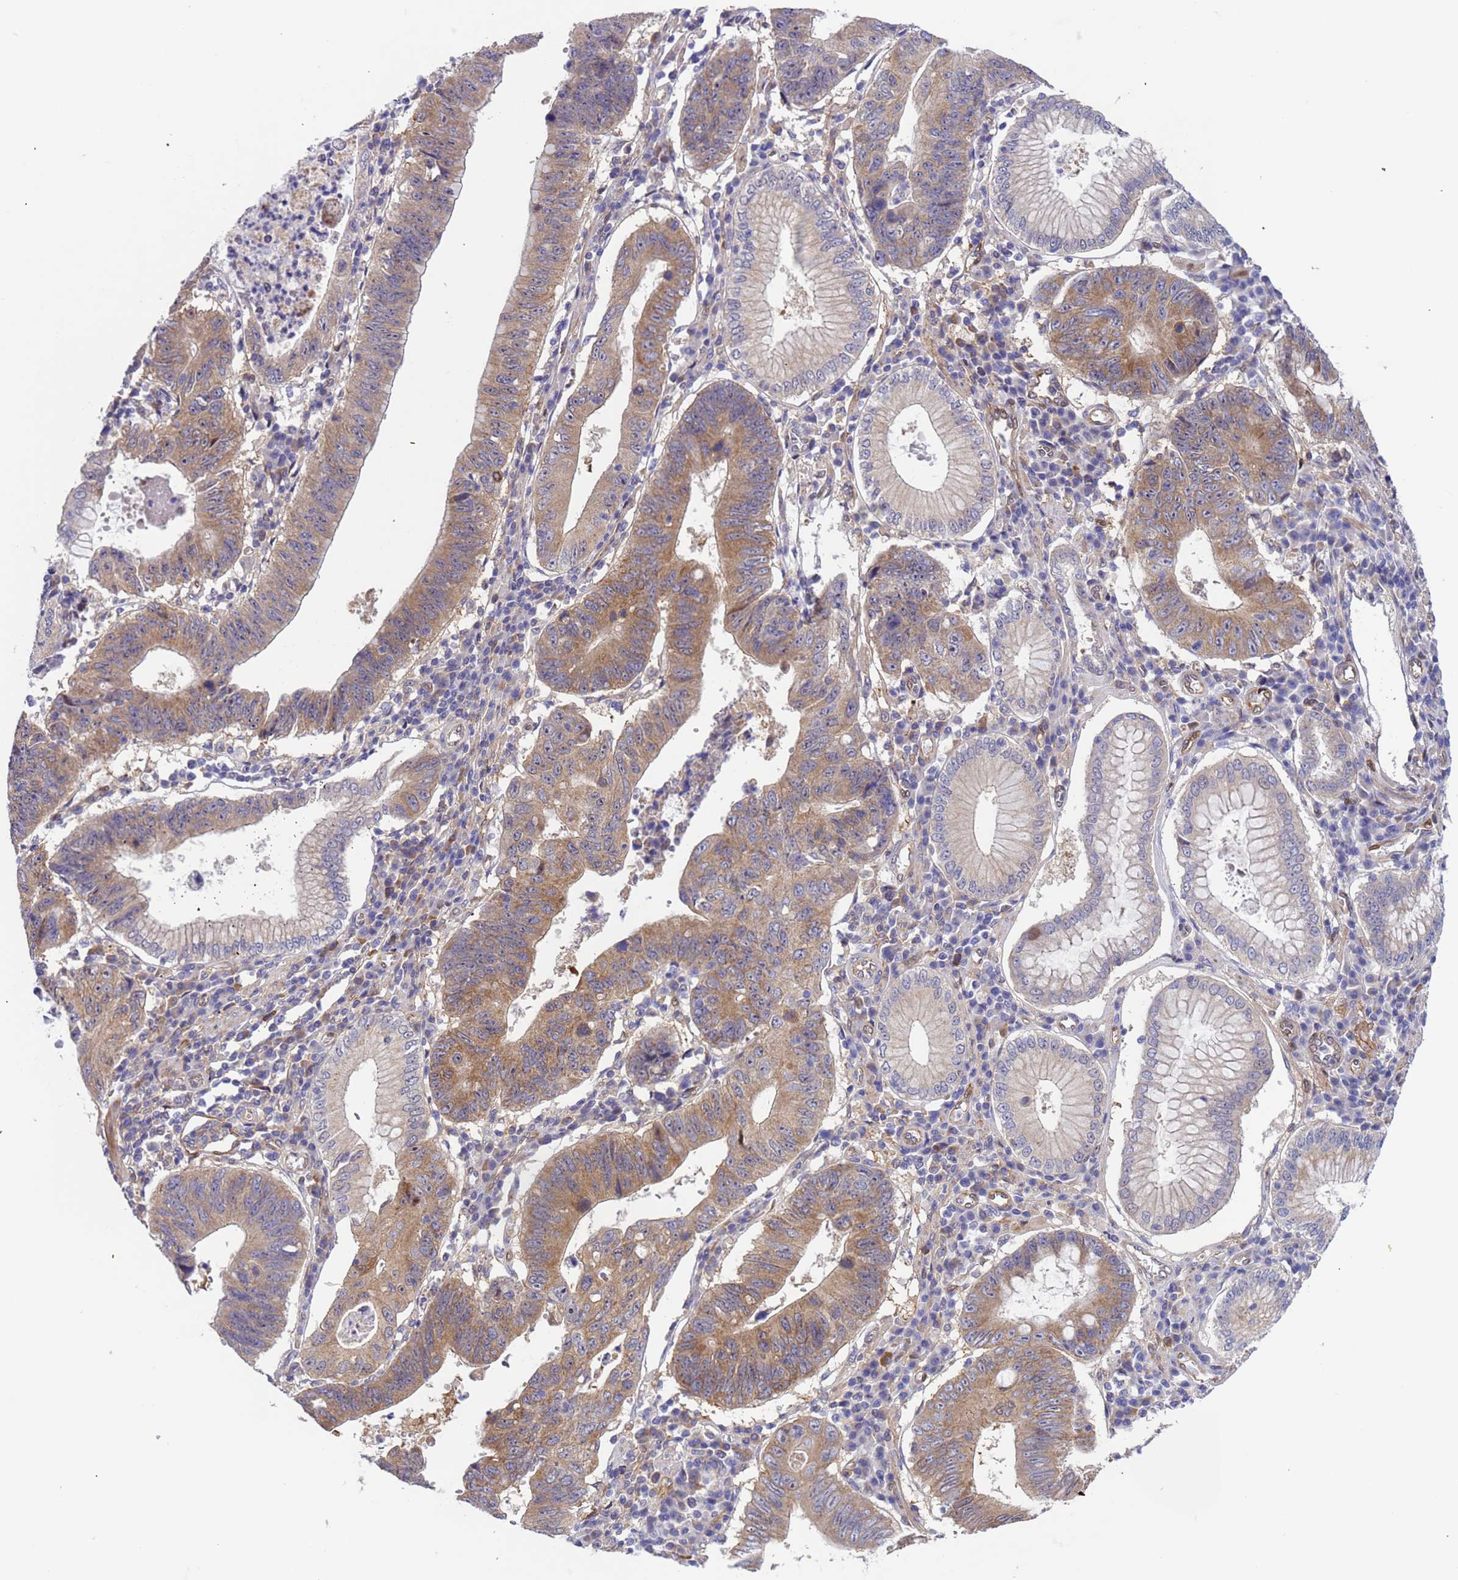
{"staining": {"intensity": "moderate", "quantity": ">75%", "location": "cytoplasmic/membranous,nuclear"}, "tissue": "stomach cancer", "cell_type": "Tumor cells", "image_type": "cancer", "snomed": [{"axis": "morphology", "description": "Adenocarcinoma, NOS"}, {"axis": "topography", "description": "Stomach"}], "caption": "IHC photomicrograph of neoplastic tissue: human stomach cancer (adenocarcinoma) stained using immunohistochemistry displays medium levels of moderate protein expression localized specifically in the cytoplasmic/membranous and nuclear of tumor cells, appearing as a cytoplasmic/membranous and nuclear brown color.", "gene": "FOXRED1", "patient": {"sex": "male", "age": 59}}